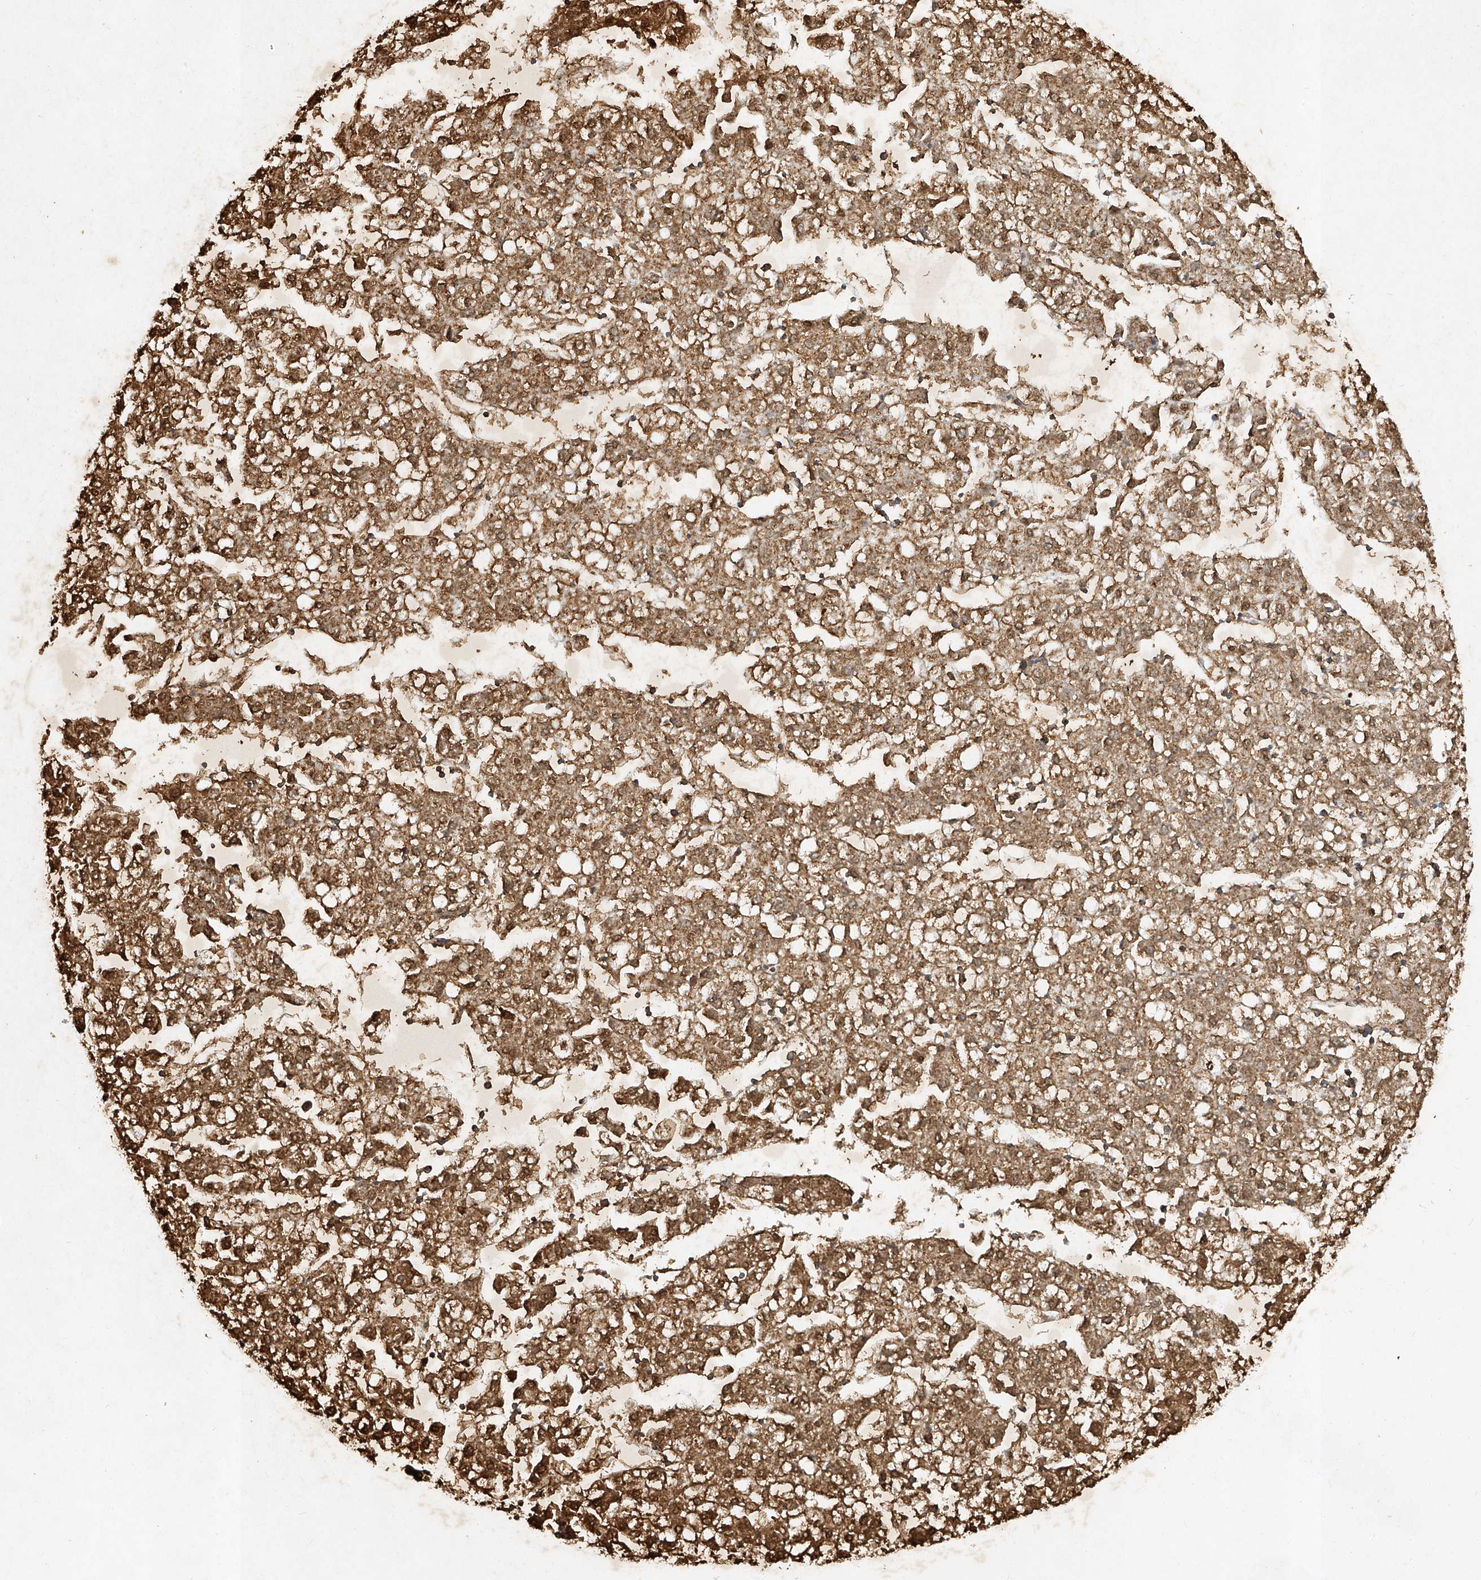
{"staining": {"intensity": "moderate", "quantity": ">75%", "location": "cytoplasmic/membranous,nuclear"}, "tissue": "liver cancer", "cell_type": "Tumor cells", "image_type": "cancer", "snomed": [{"axis": "morphology", "description": "Carcinoma, Hepatocellular, NOS"}, {"axis": "topography", "description": "Liver"}], "caption": "Brown immunohistochemical staining in hepatocellular carcinoma (liver) shows moderate cytoplasmic/membranous and nuclear positivity in approximately >75% of tumor cells.", "gene": "ATRIP", "patient": {"sex": "male", "age": 72}}